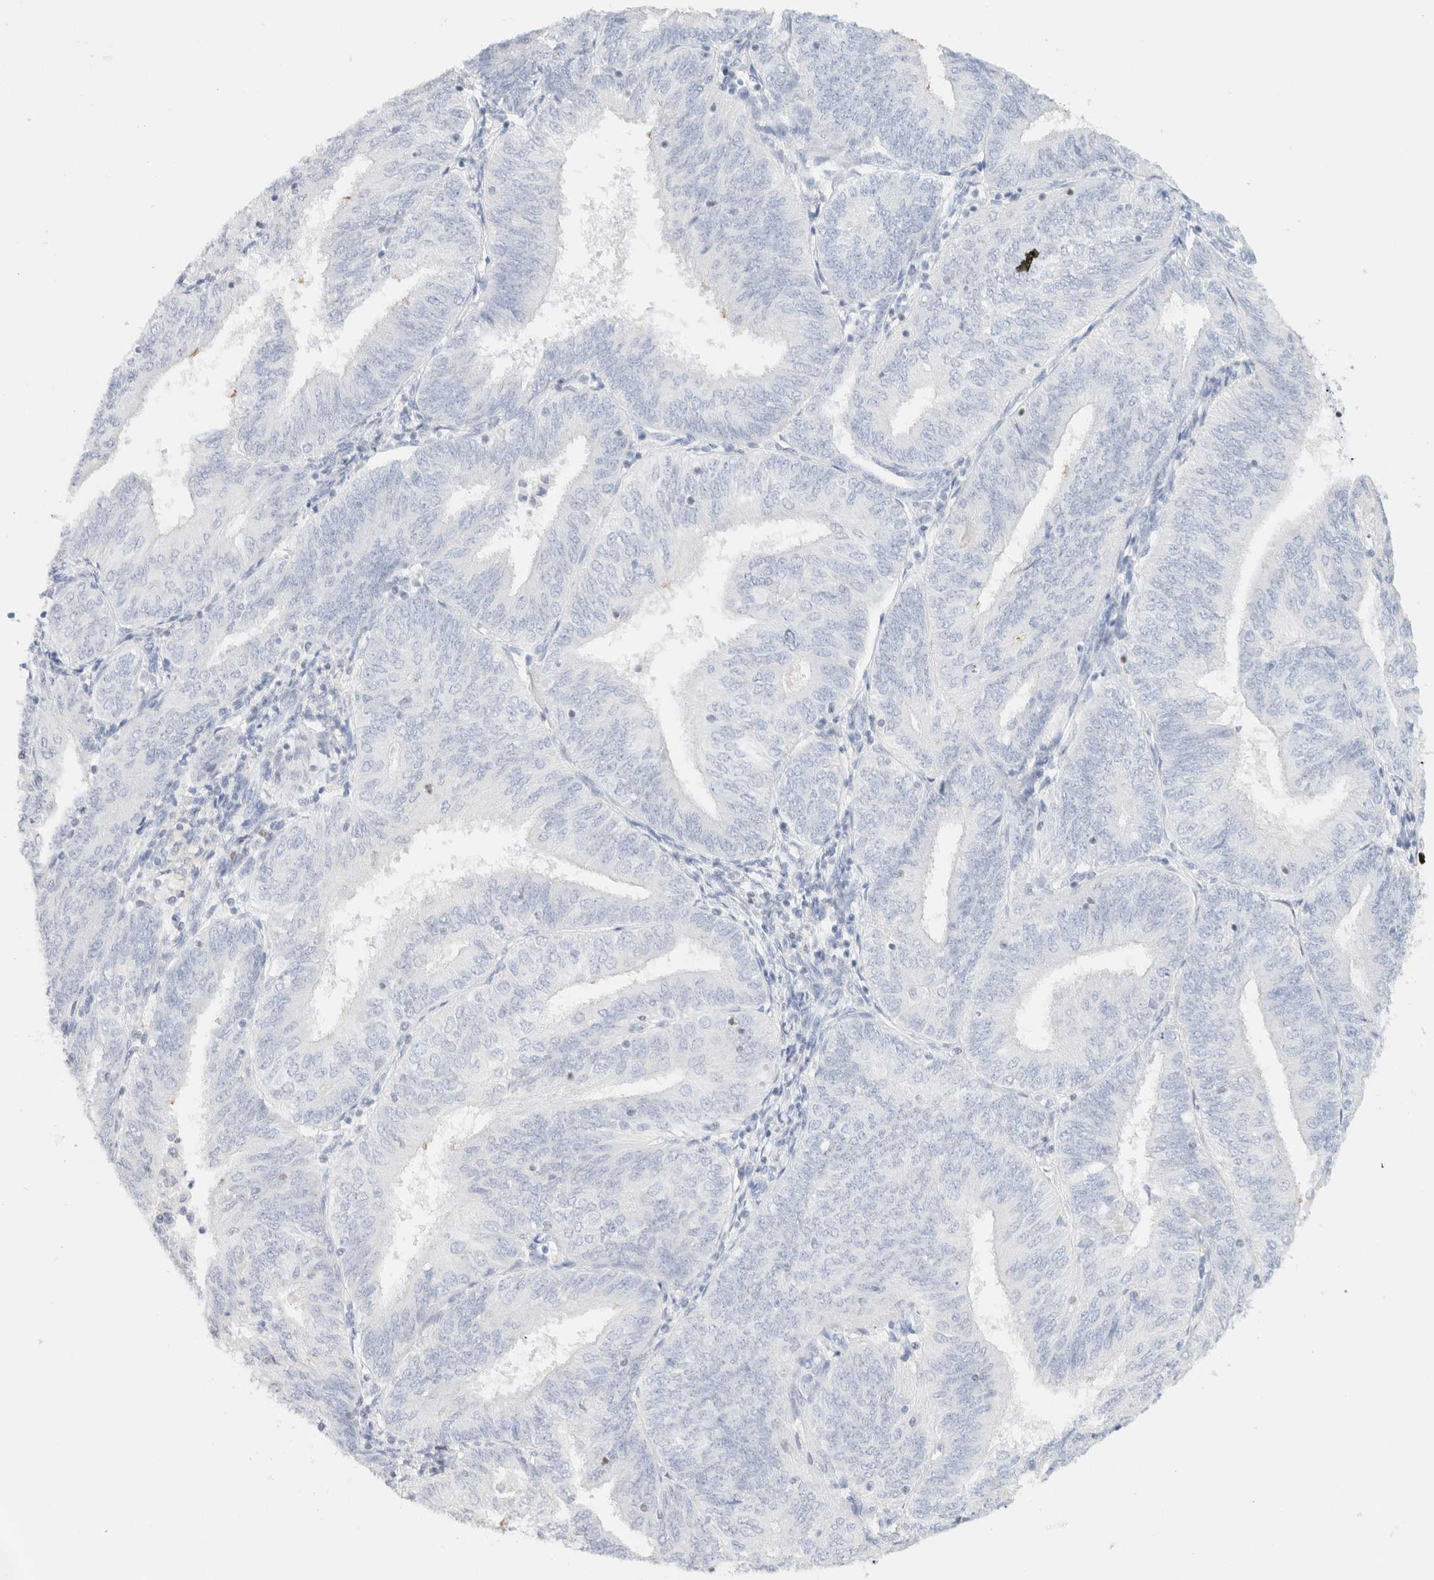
{"staining": {"intensity": "negative", "quantity": "none", "location": "none"}, "tissue": "endometrial cancer", "cell_type": "Tumor cells", "image_type": "cancer", "snomed": [{"axis": "morphology", "description": "Adenocarcinoma, NOS"}, {"axis": "topography", "description": "Endometrium"}], "caption": "IHC of human endometrial cancer (adenocarcinoma) reveals no expression in tumor cells.", "gene": "IKZF3", "patient": {"sex": "female", "age": 58}}